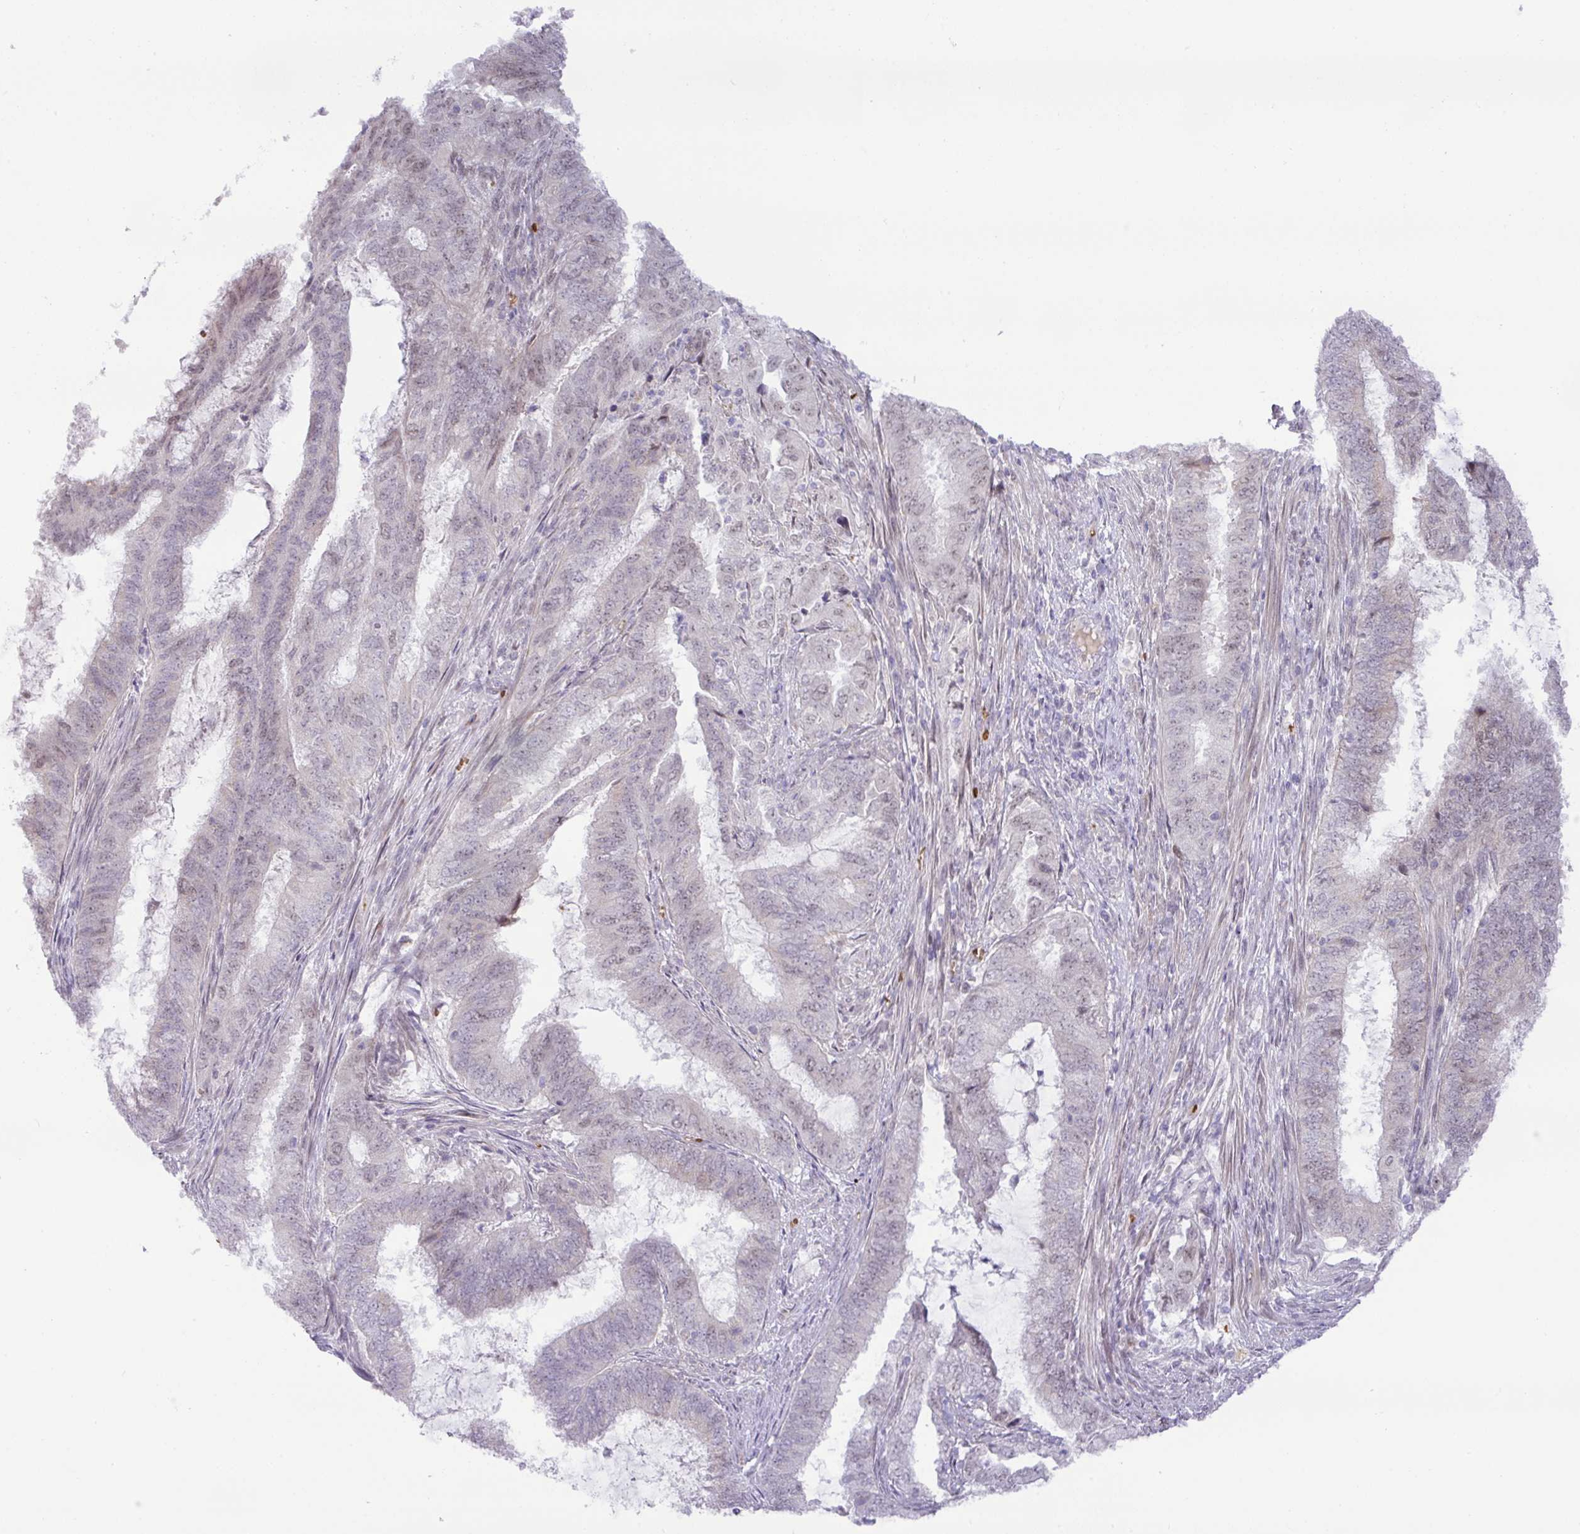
{"staining": {"intensity": "weak", "quantity": "<25%", "location": "nuclear"}, "tissue": "endometrial cancer", "cell_type": "Tumor cells", "image_type": "cancer", "snomed": [{"axis": "morphology", "description": "Adenocarcinoma, NOS"}, {"axis": "topography", "description": "Endometrium"}], "caption": "IHC image of neoplastic tissue: human adenocarcinoma (endometrial) stained with DAB displays no significant protein staining in tumor cells.", "gene": "PARP2", "patient": {"sex": "female", "age": 51}}